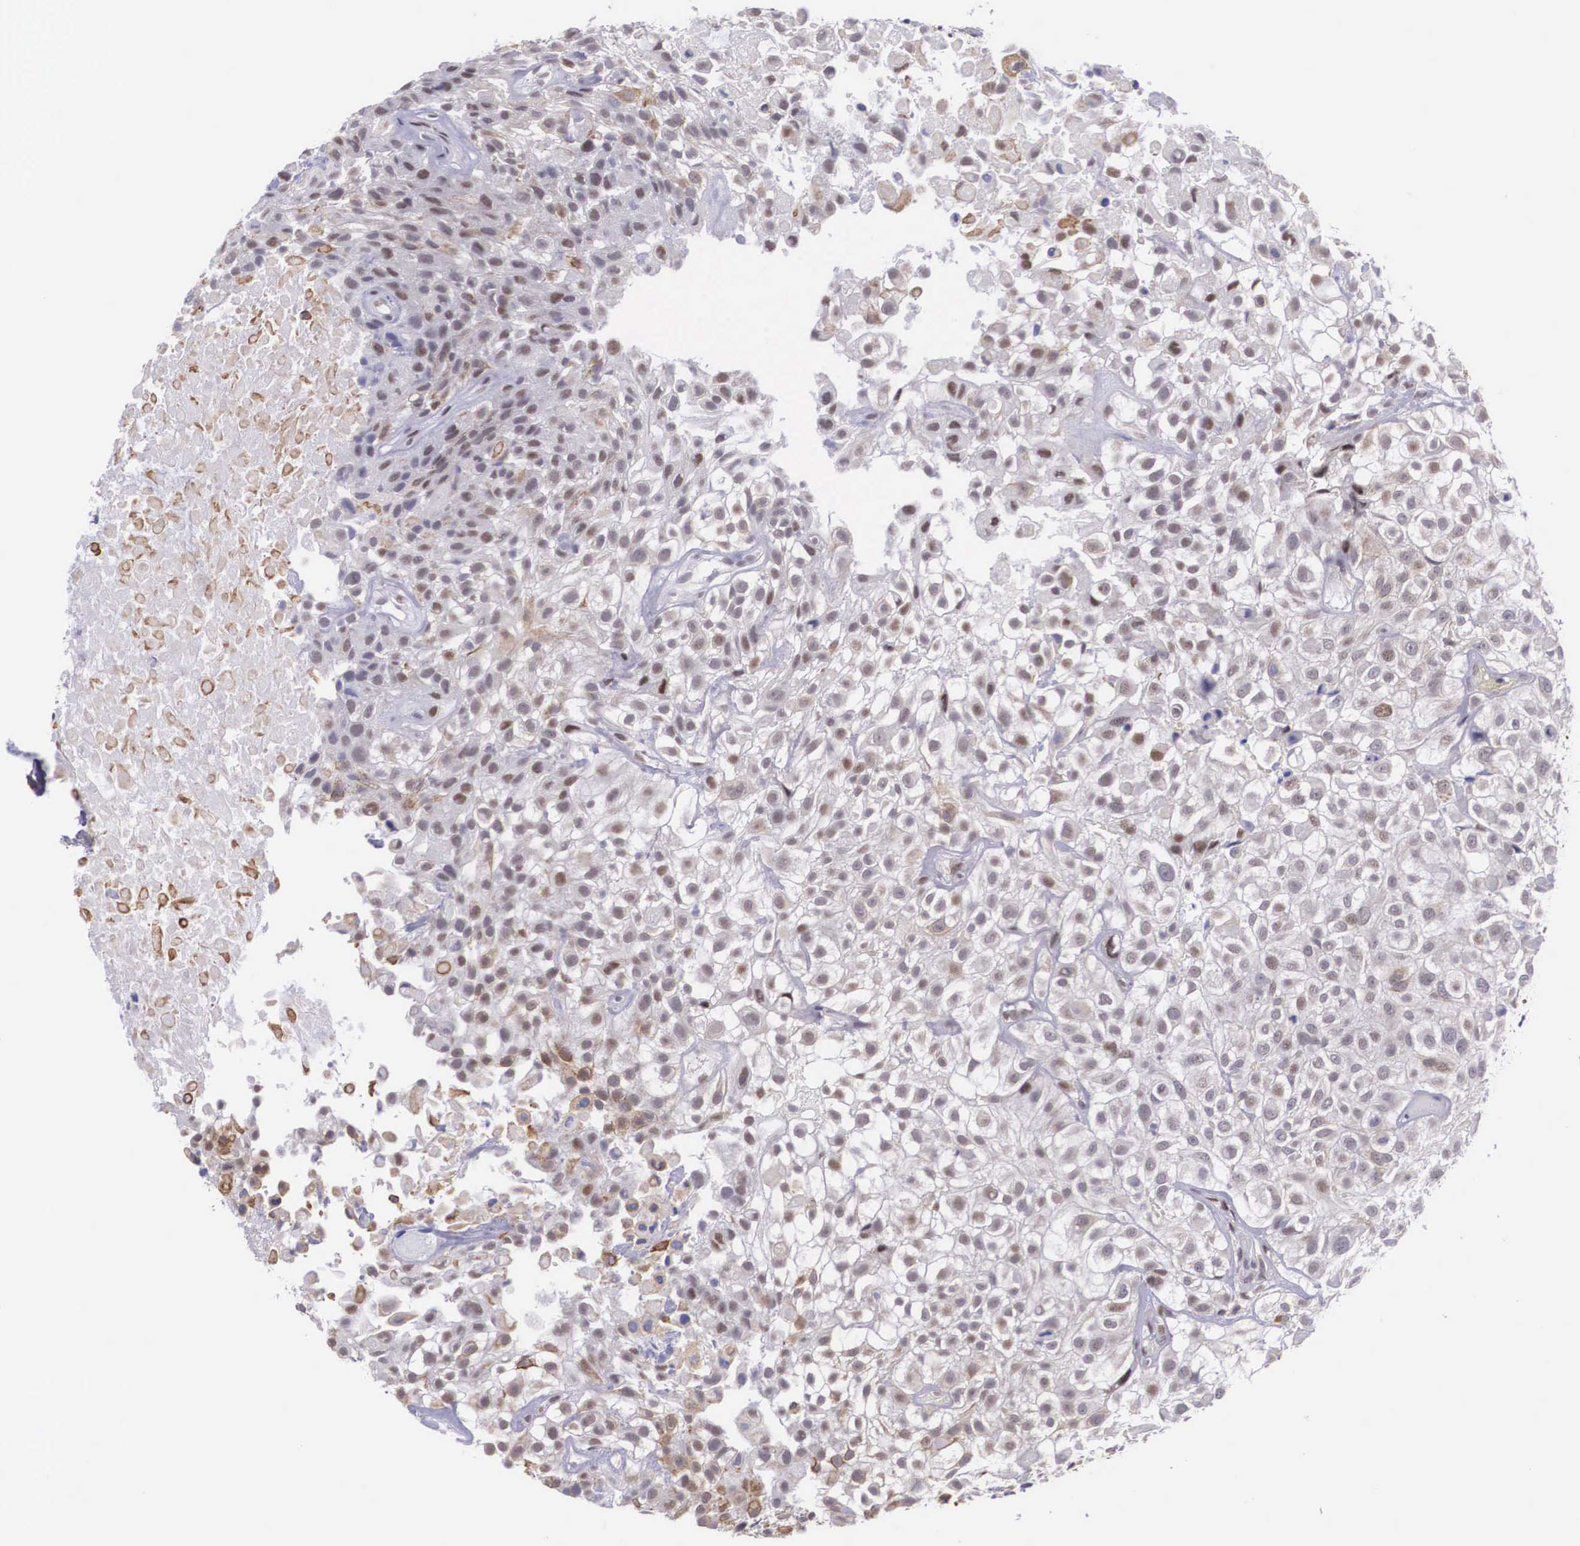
{"staining": {"intensity": "weak", "quantity": "25%-75%", "location": "cytoplasmic/membranous"}, "tissue": "urothelial cancer", "cell_type": "Tumor cells", "image_type": "cancer", "snomed": [{"axis": "morphology", "description": "Urothelial carcinoma, High grade"}, {"axis": "topography", "description": "Urinary bladder"}], "caption": "High-grade urothelial carcinoma stained for a protein (brown) reveals weak cytoplasmic/membranous positive staining in about 25%-75% of tumor cells.", "gene": "SLC25A21", "patient": {"sex": "male", "age": 56}}